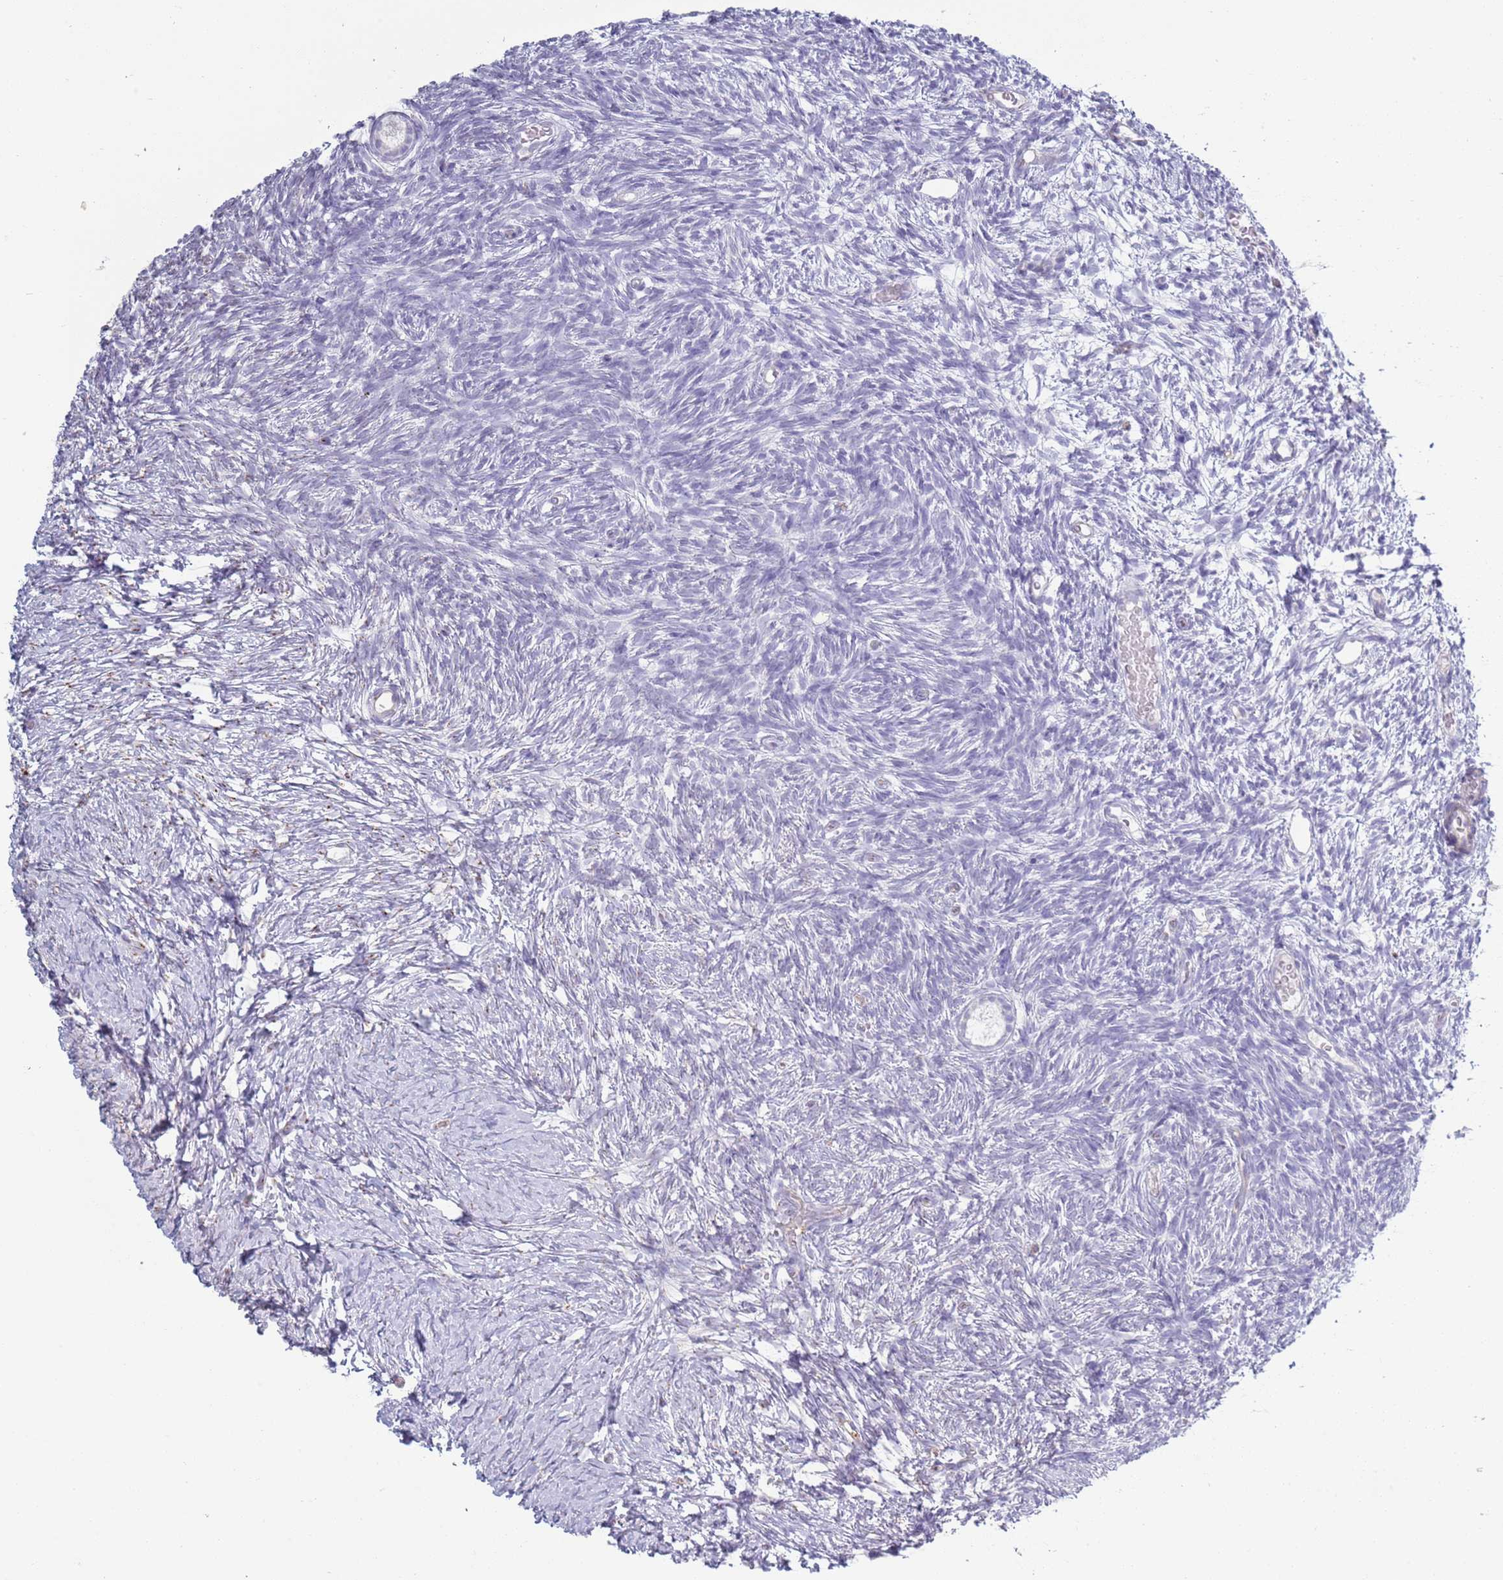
{"staining": {"intensity": "negative", "quantity": "none", "location": "none"}, "tissue": "ovary", "cell_type": "Follicle cells", "image_type": "normal", "snomed": [{"axis": "morphology", "description": "Normal tissue, NOS"}, {"axis": "topography", "description": "Ovary"}], "caption": "The micrograph reveals no significant staining in follicle cells of ovary. Brightfield microscopy of immunohistochemistry stained with DAB (3,3'-diaminobenzidine) (brown) and hematoxylin (blue), captured at high magnification.", "gene": "ACSBG1", "patient": {"sex": "female", "age": 39}}